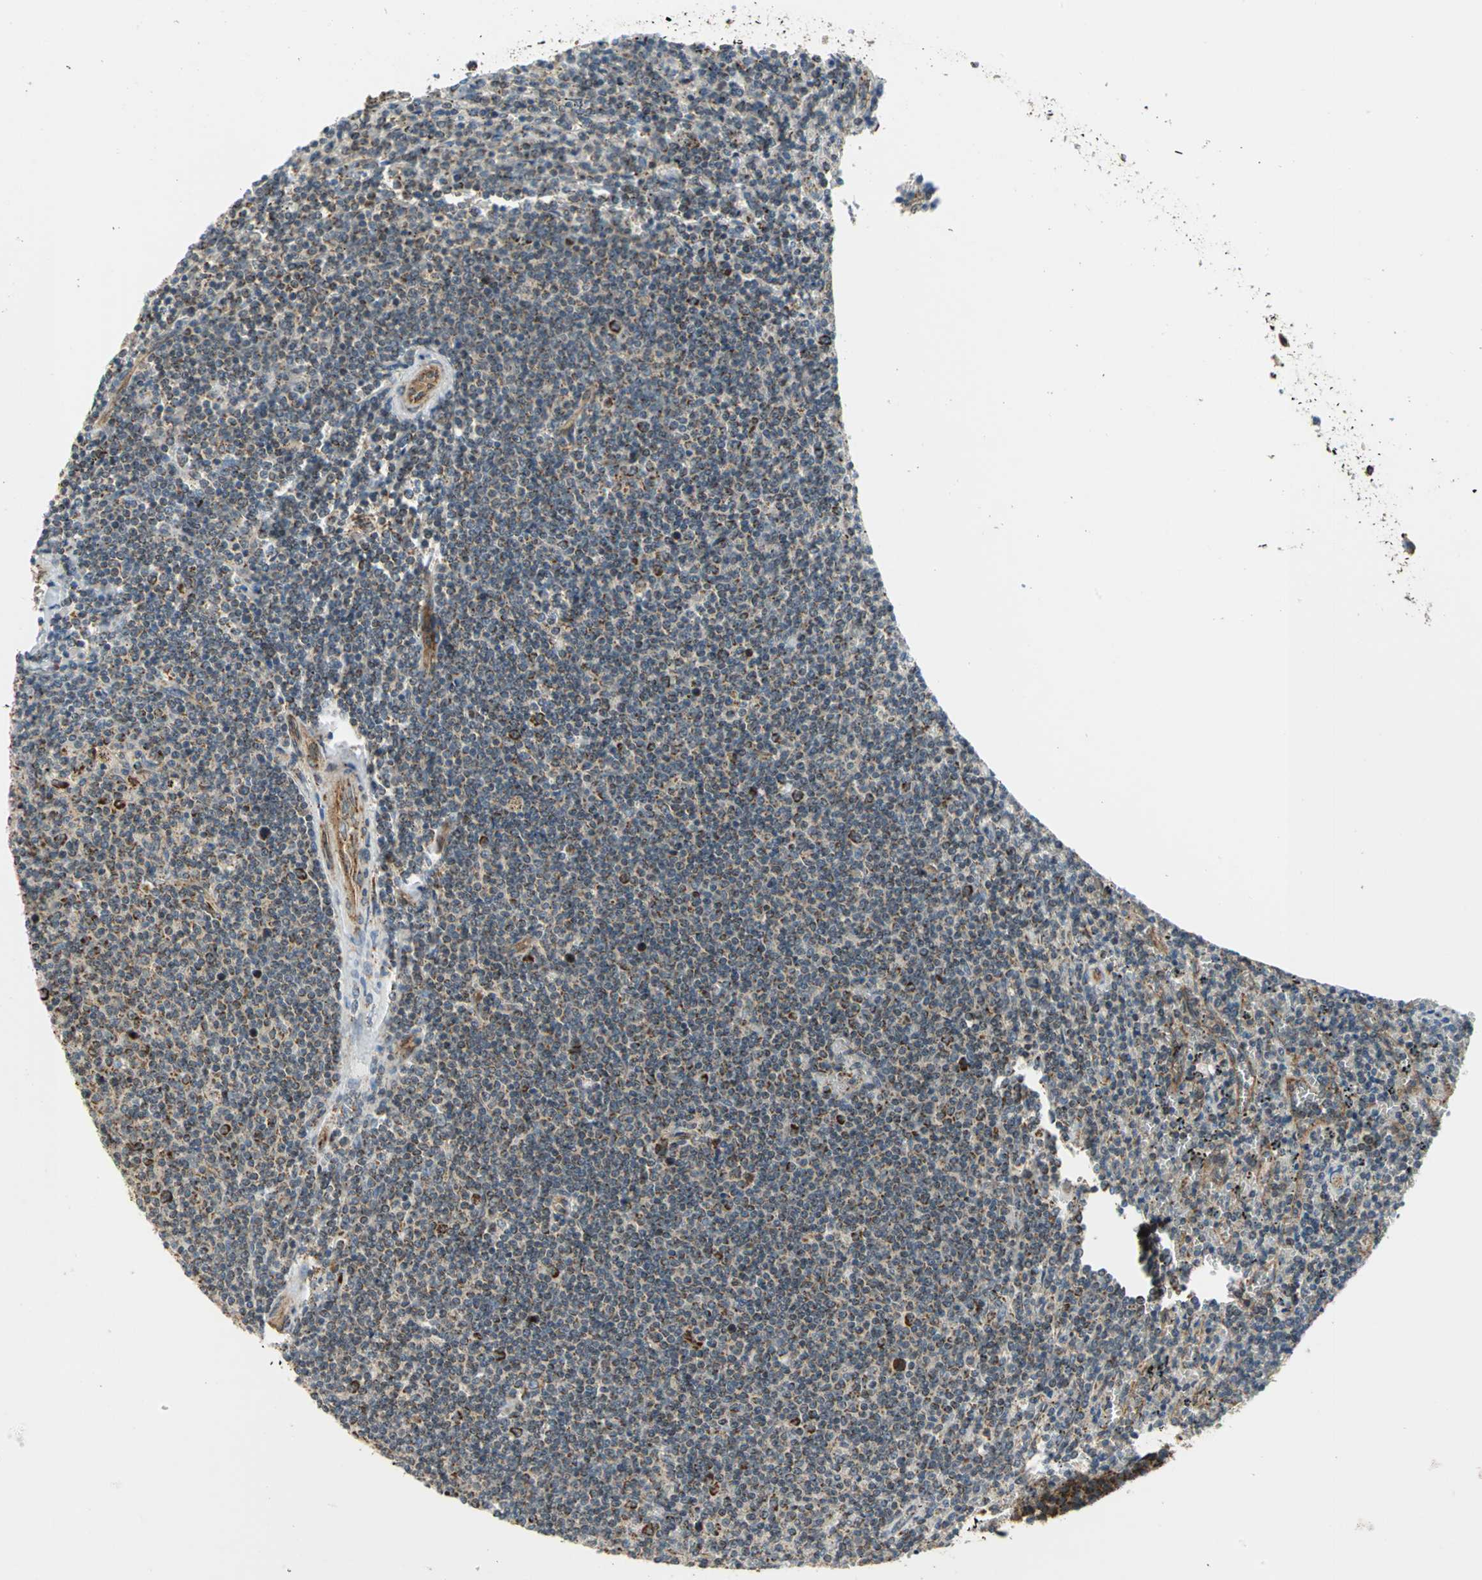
{"staining": {"intensity": "moderate", "quantity": "25%-75%", "location": "cytoplasmic/membranous"}, "tissue": "lymphoma", "cell_type": "Tumor cells", "image_type": "cancer", "snomed": [{"axis": "morphology", "description": "Malignant lymphoma, non-Hodgkin's type, Low grade"}, {"axis": "topography", "description": "Spleen"}], "caption": "This image reveals immunohistochemistry staining of lymphoma, with medium moderate cytoplasmic/membranous expression in approximately 25%-75% of tumor cells.", "gene": "MRPS22", "patient": {"sex": "female", "age": 50}}